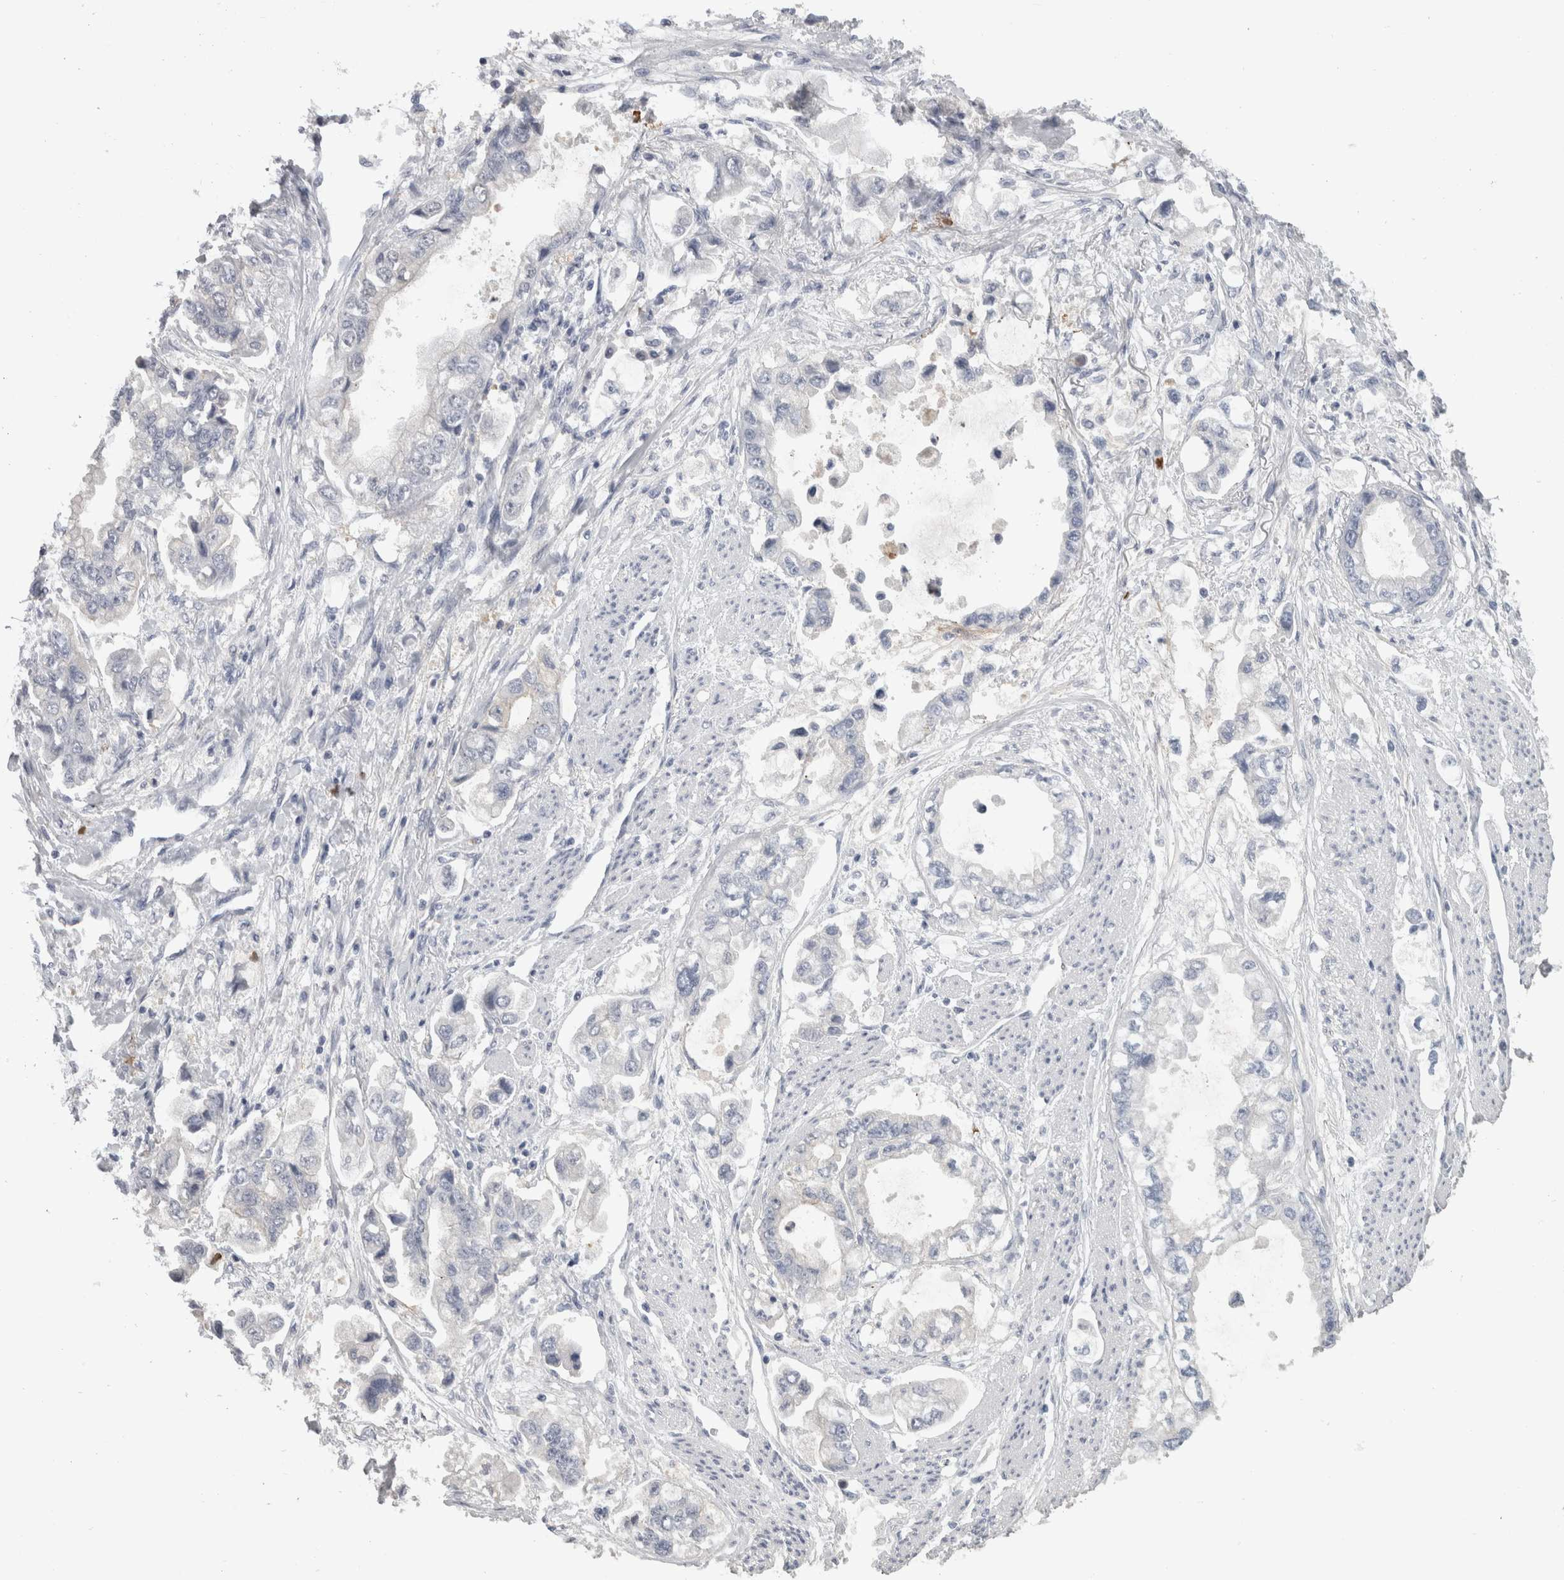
{"staining": {"intensity": "negative", "quantity": "none", "location": "none"}, "tissue": "stomach cancer", "cell_type": "Tumor cells", "image_type": "cancer", "snomed": [{"axis": "morphology", "description": "Adenocarcinoma, NOS"}, {"axis": "topography", "description": "Stomach"}], "caption": "Human stomach cancer stained for a protein using immunohistochemistry (IHC) displays no positivity in tumor cells.", "gene": "TCAP", "patient": {"sex": "male", "age": 62}}